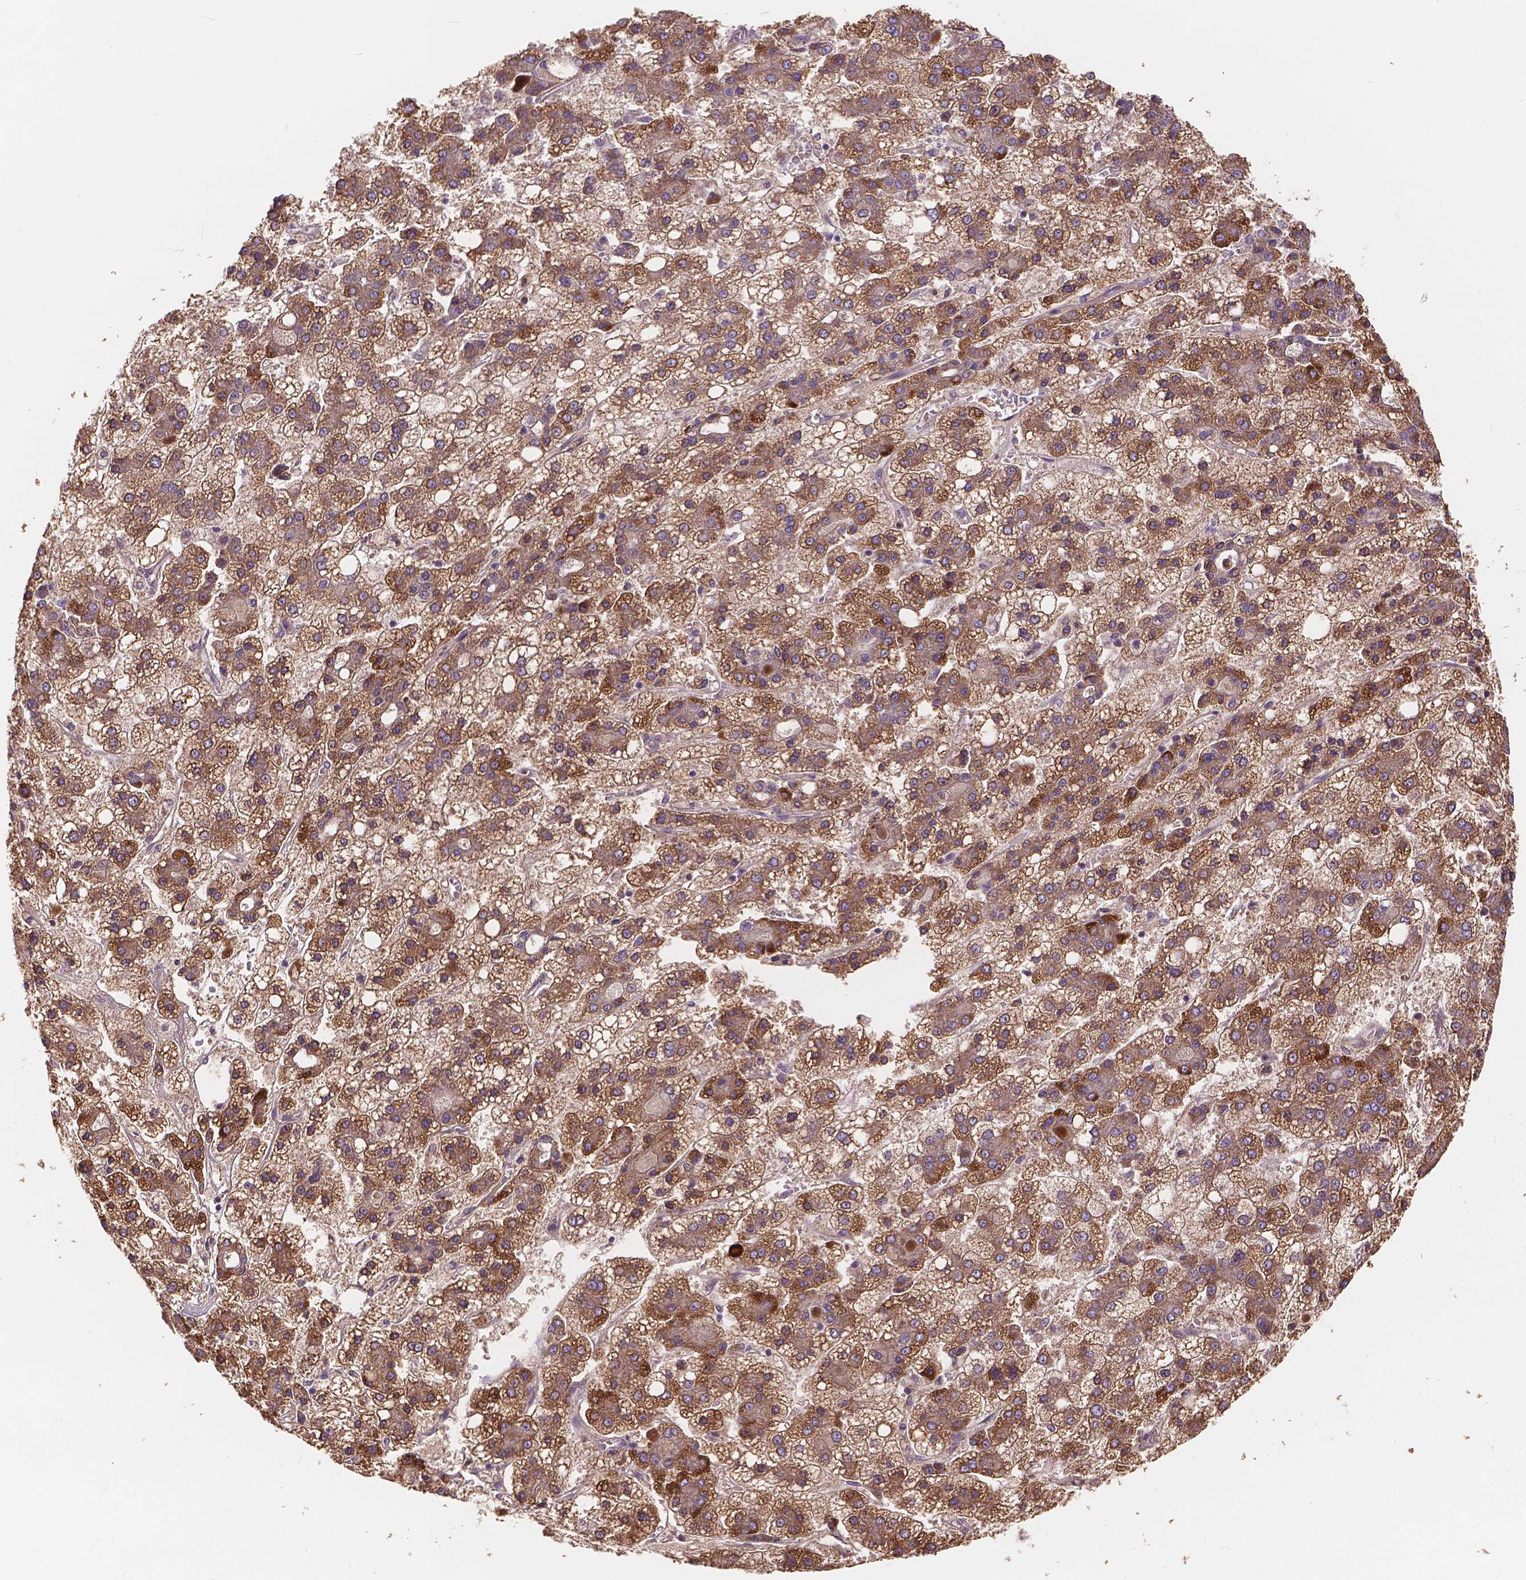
{"staining": {"intensity": "strong", "quantity": ">75%", "location": "cytoplasmic/membranous"}, "tissue": "liver cancer", "cell_type": "Tumor cells", "image_type": "cancer", "snomed": [{"axis": "morphology", "description": "Carcinoma, Hepatocellular, NOS"}, {"axis": "topography", "description": "Liver"}], "caption": "Immunohistochemistry (IHC) (DAB (3,3'-diaminobenzidine)) staining of liver cancer exhibits strong cytoplasmic/membranous protein positivity in about >75% of tumor cells. Immunohistochemistry stains the protein of interest in brown and the nuclei are stained blue.", "gene": "CDK10", "patient": {"sex": "male", "age": 73}}